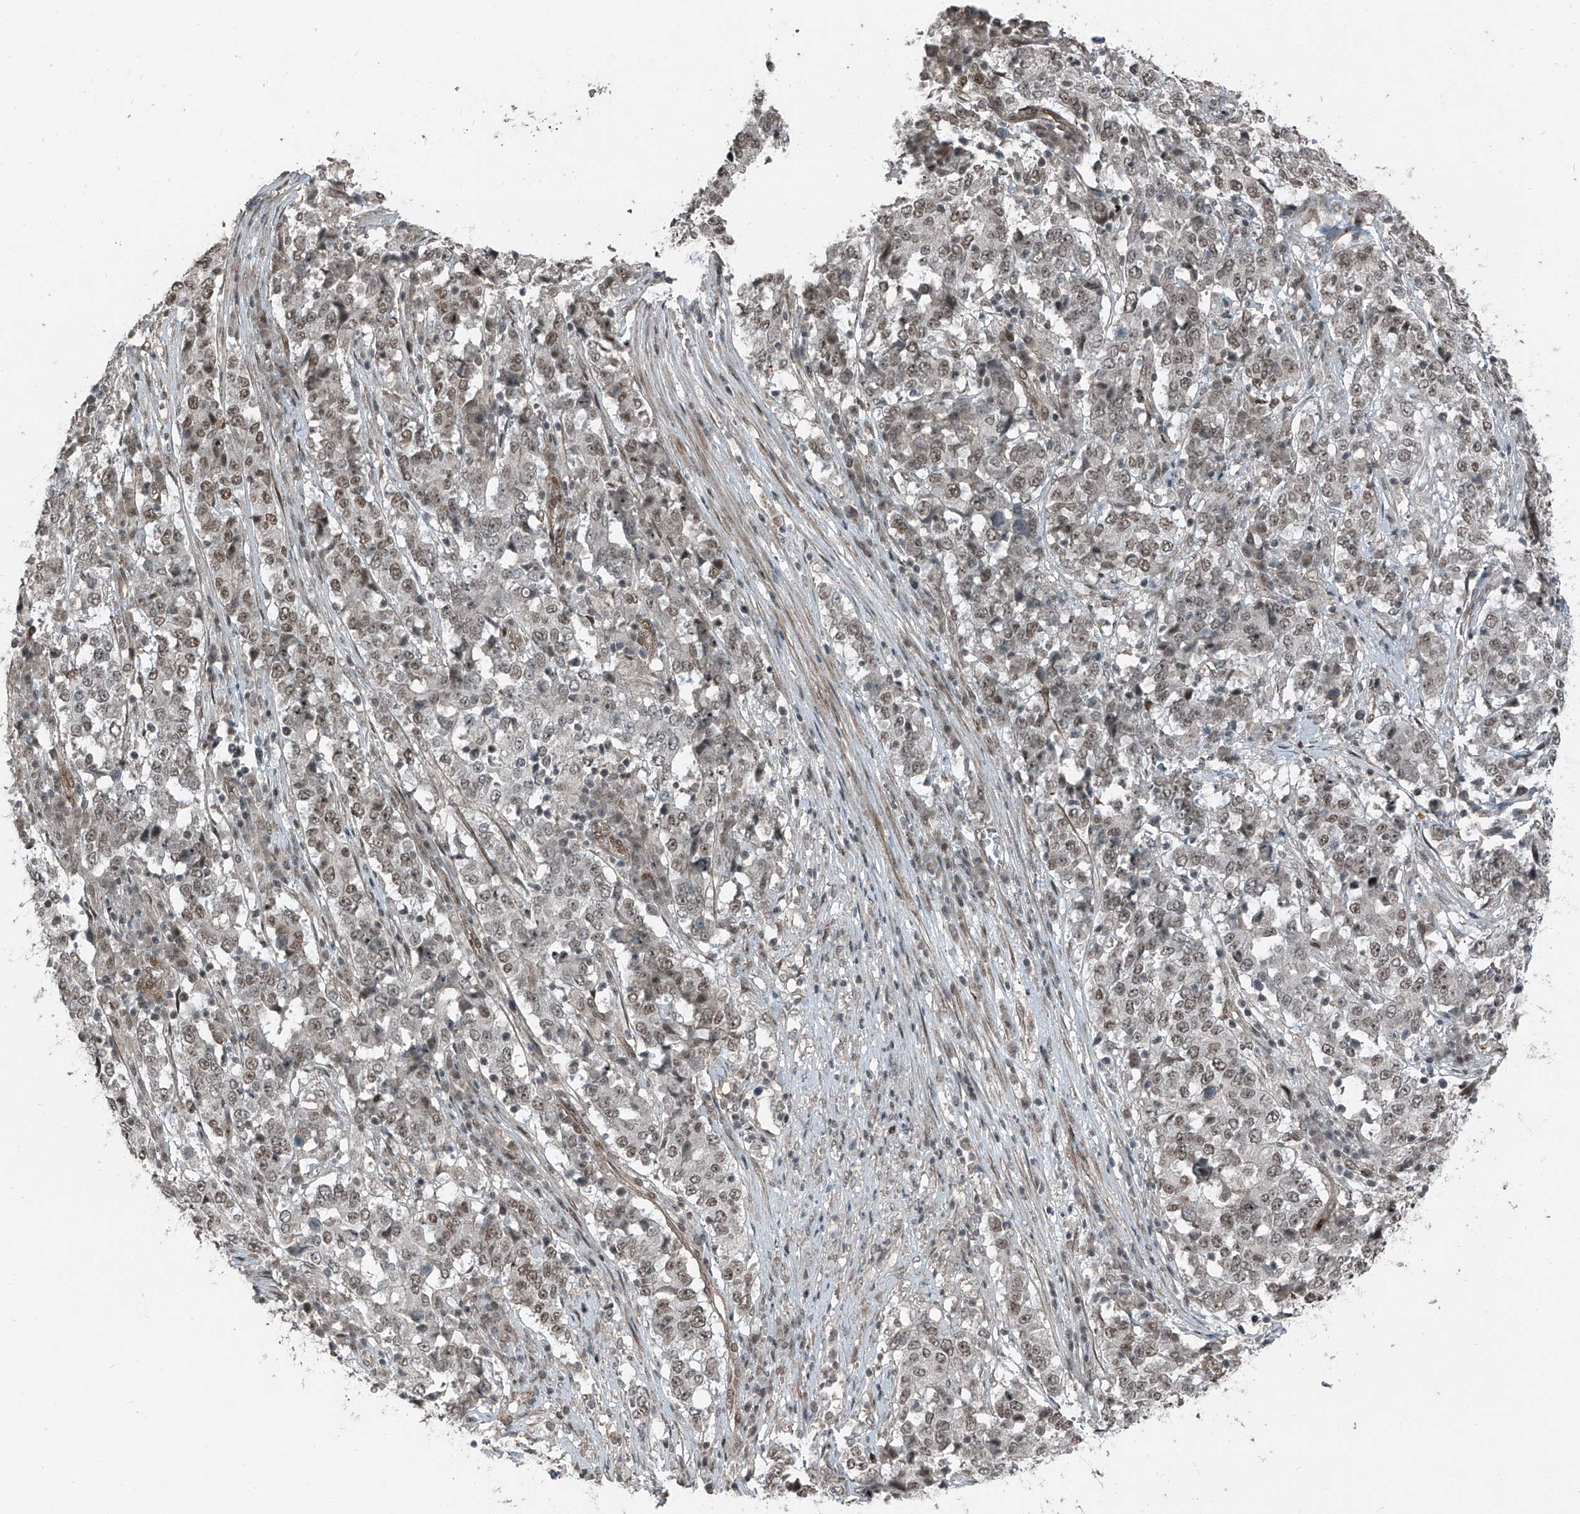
{"staining": {"intensity": "weak", "quantity": ">75%", "location": "nuclear"}, "tissue": "stomach cancer", "cell_type": "Tumor cells", "image_type": "cancer", "snomed": [{"axis": "morphology", "description": "Adenocarcinoma, NOS"}, {"axis": "topography", "description": "Stomach"}], "caption": "Immunohistochemistry (IHC) of human stomach adenocarcinoma exhibits low levels of weak nuclear staining in about >75% of tumor cells.", "gene": "ZNF570", "patient": {"sex": "male", "age": 59}}